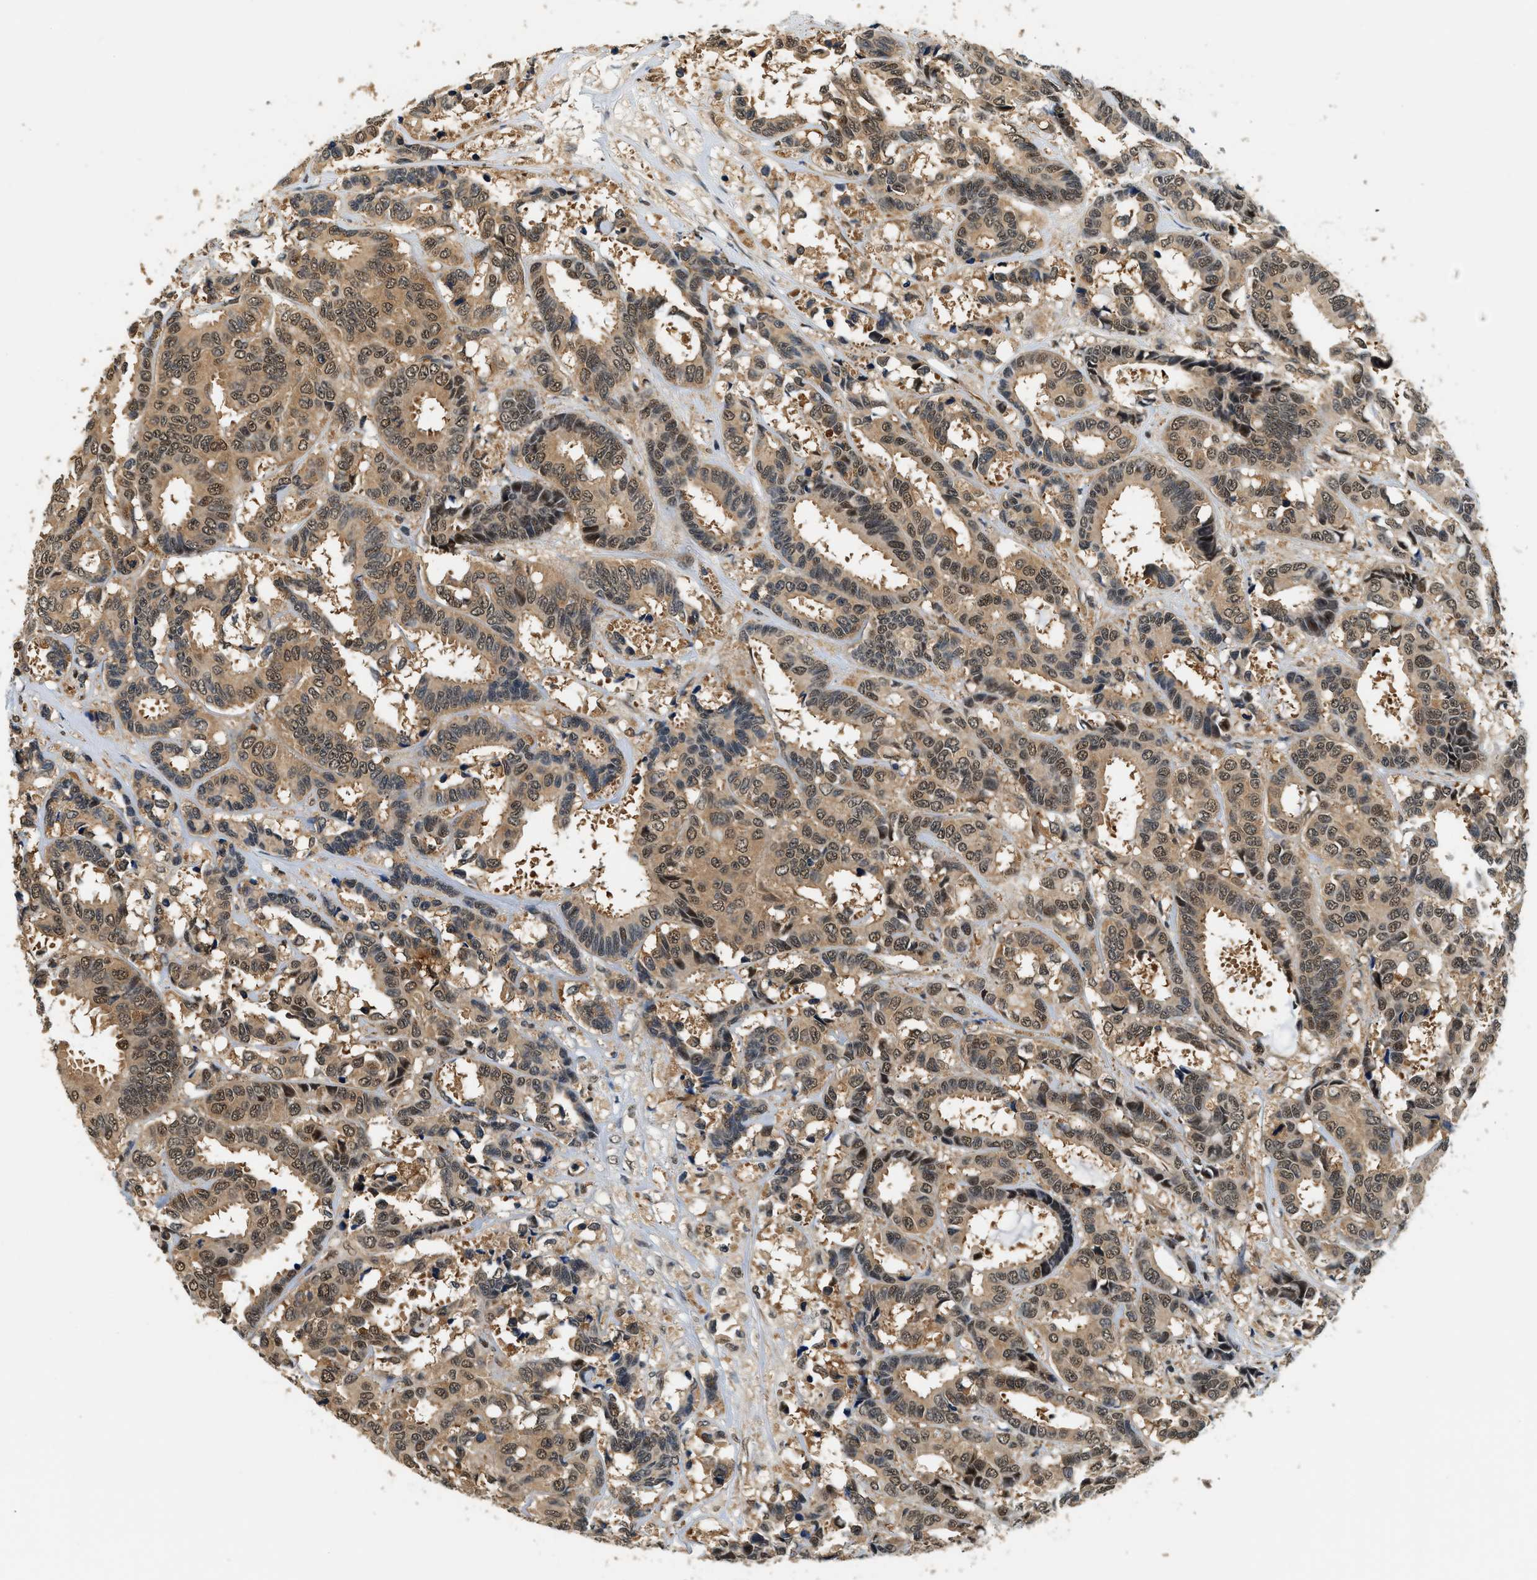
{"staining": {"intensity": "moderate", "quantity": ">75%", "location": "cytoplasmic/membranous,nuclear"}, "tissue": "breast cancer", "cell_type": "Tumor cells", "image_type": "cancer", "snomed": [{"axis": "morphology", "description": "Duct carcinoma"}, {"axis": "topography", "description": "Breast"}], "caption": "Immunohistochemistry (IHC) (DAB (3,3'-diaminobenzidine)) staining of human breast intraductal carcinoma shows moderate cytoplasmic/membranous and nuclear protein positivity in approximately >75% of tumor cells. (DAB (3,3'-diaminobenzidine) IHC, brown staining for protein, blue staining for nuclei).", "gene": "PSMD3", "patient": {"sex": "female", "age": 87}}